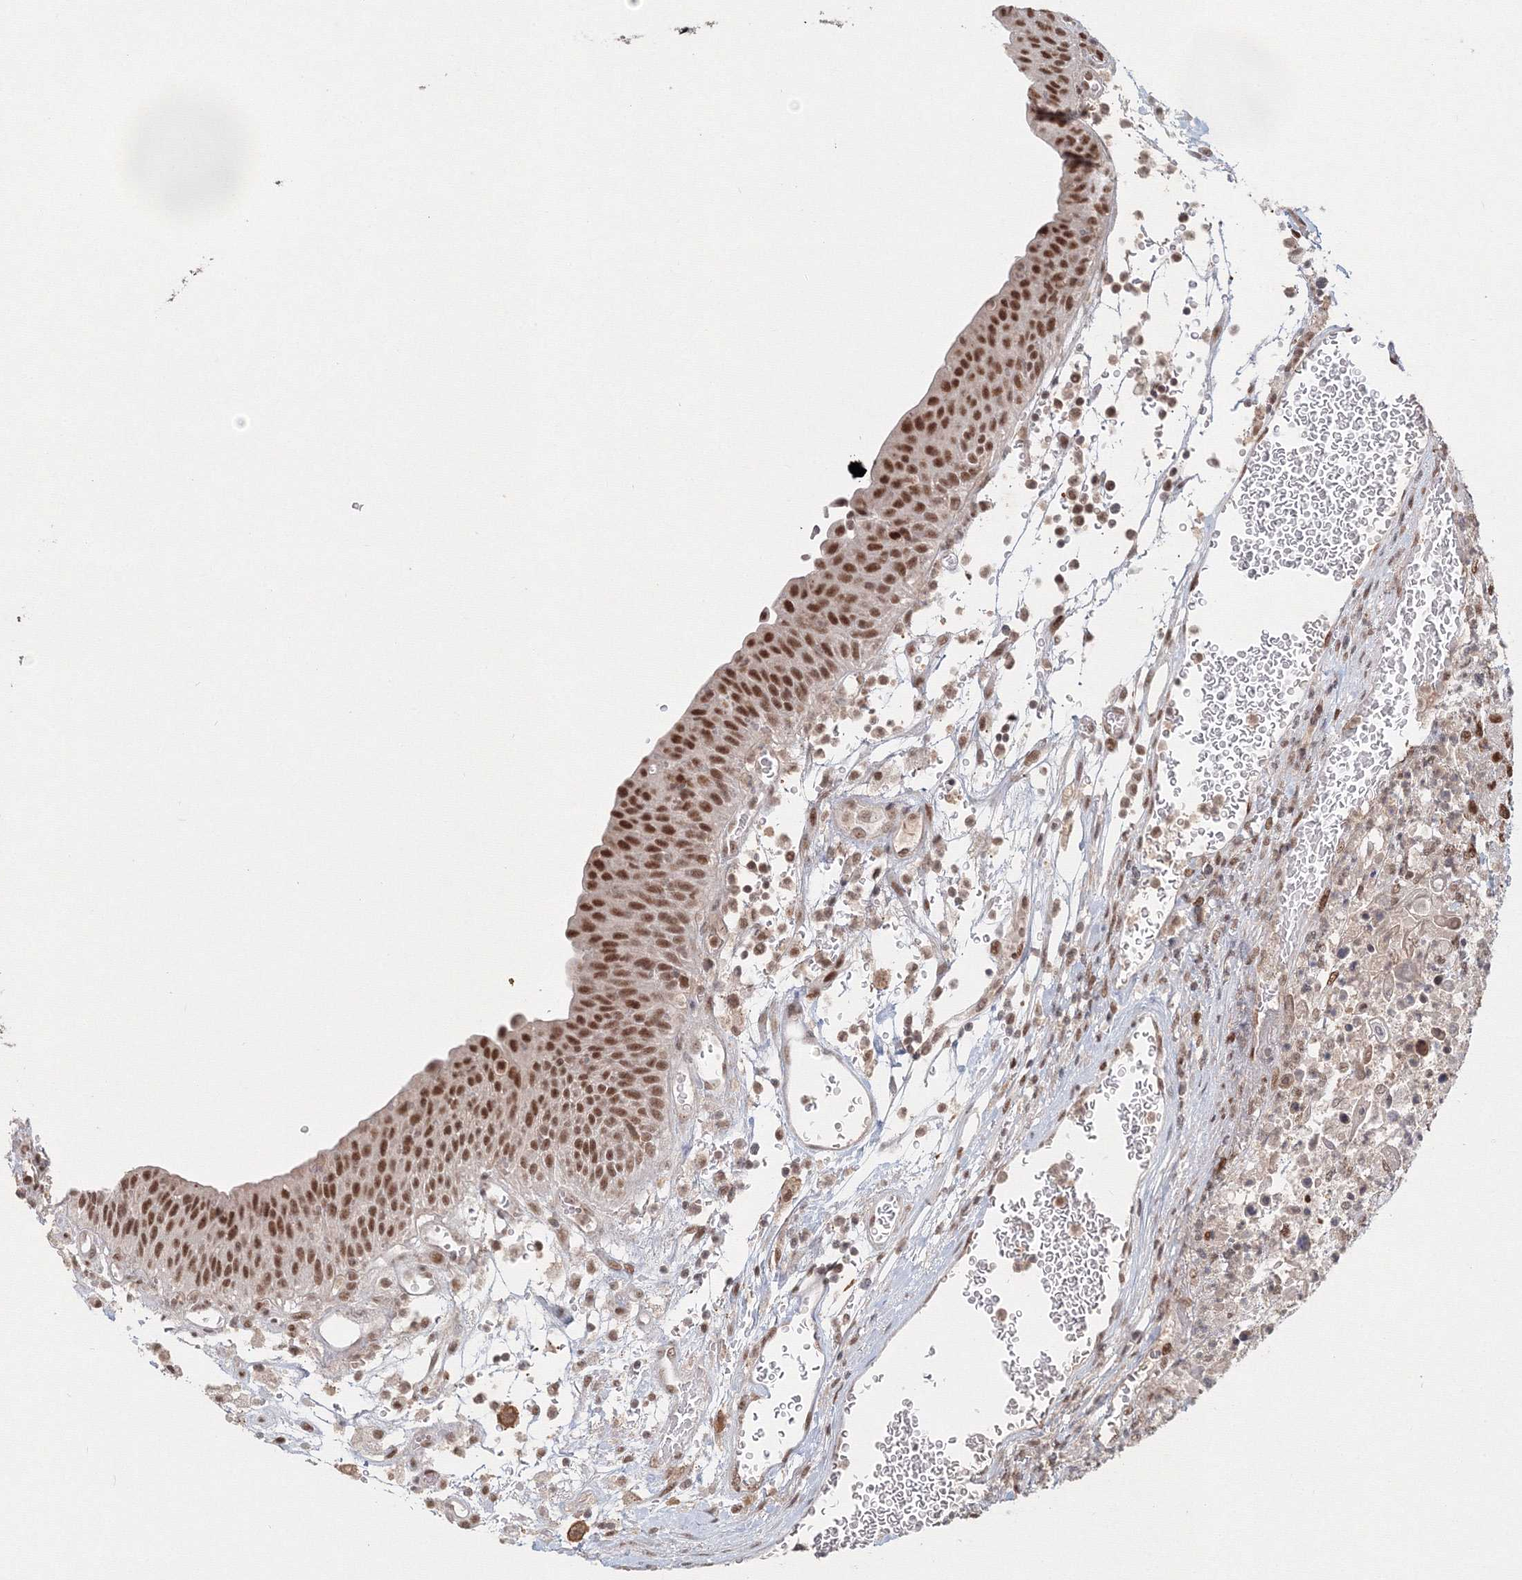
{"staining": {"intensity": "strong", "quantity": ">75%", "location": "nuclear"}, "tissue": "urothelial cancer", "cell_type": "Tumor cells", "image_type": "cancer", "snomed": [{"axis": "morphology", "description": "Urothelial carcinoma, High grade"}, {"axis": "topography", "description": "Urinary bladder"}], "caption": "Urothelial cancer stained with DAB IHC demonstrates high levels of strong nuclear expression in about >75% of tumor cells.", "gene": "IWS1", "patient": {"sex": "female", "age": 79}}